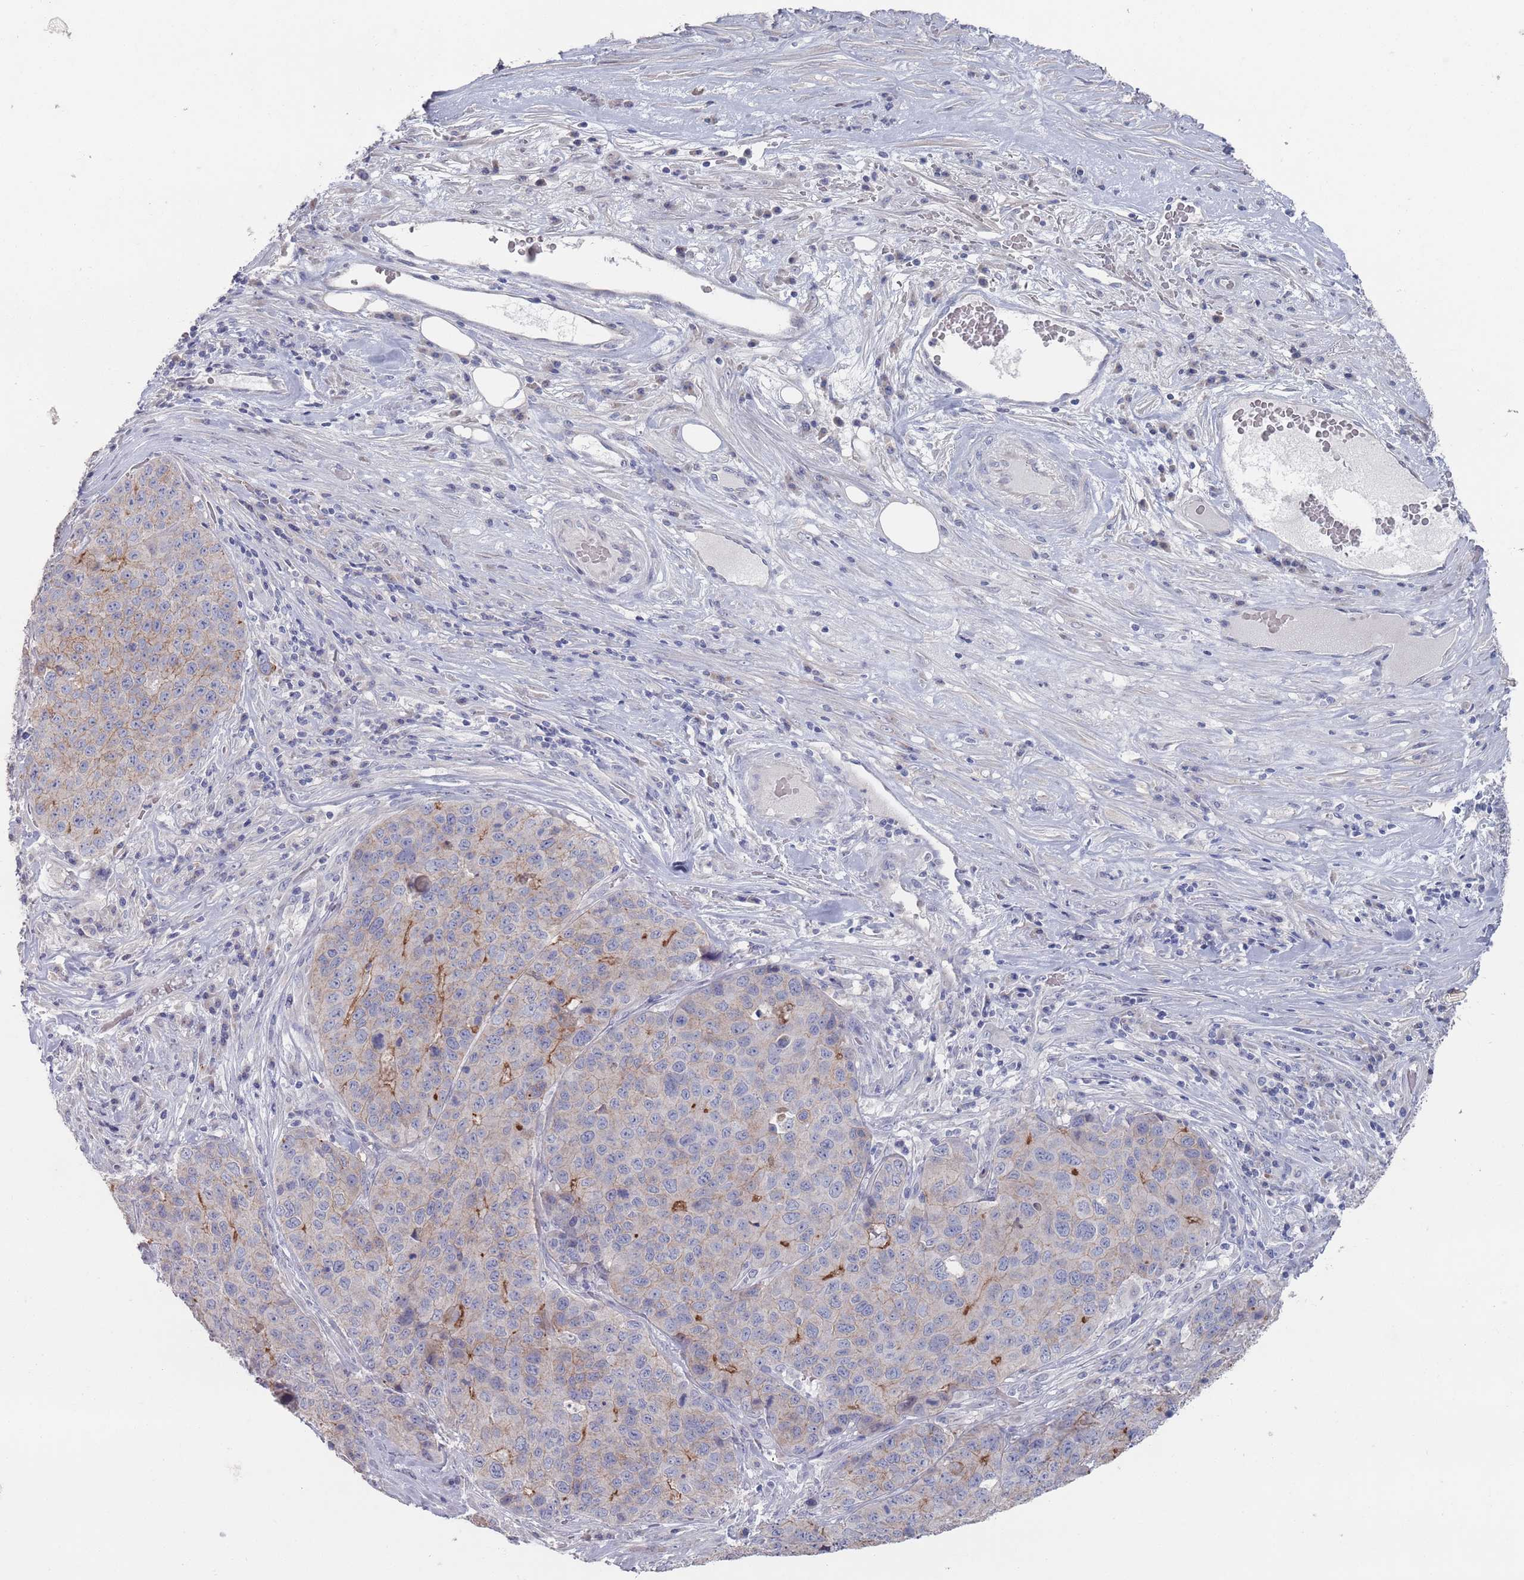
{"staining": {"intensity": "moderate", "quantity": "<25%", "location": "cytoplasmic/membranous"}, "tissue": "stomach cancer", "cell_type": "Tumor cells", "image_type": "cancer", "snomed": [{"axis": "morphology", "description": "Adenocarcinoma, NOS"}, {"axis": "topography", "description": "Stomach"}], "caption": "The photomicrograph shows staining of stomach cancer, revealing moderate cytoplasmic/membranous protein positivity (brown color) within tumor cells.", "gene": "PROM2", "patient": {"sex": "male", "age": 71}}